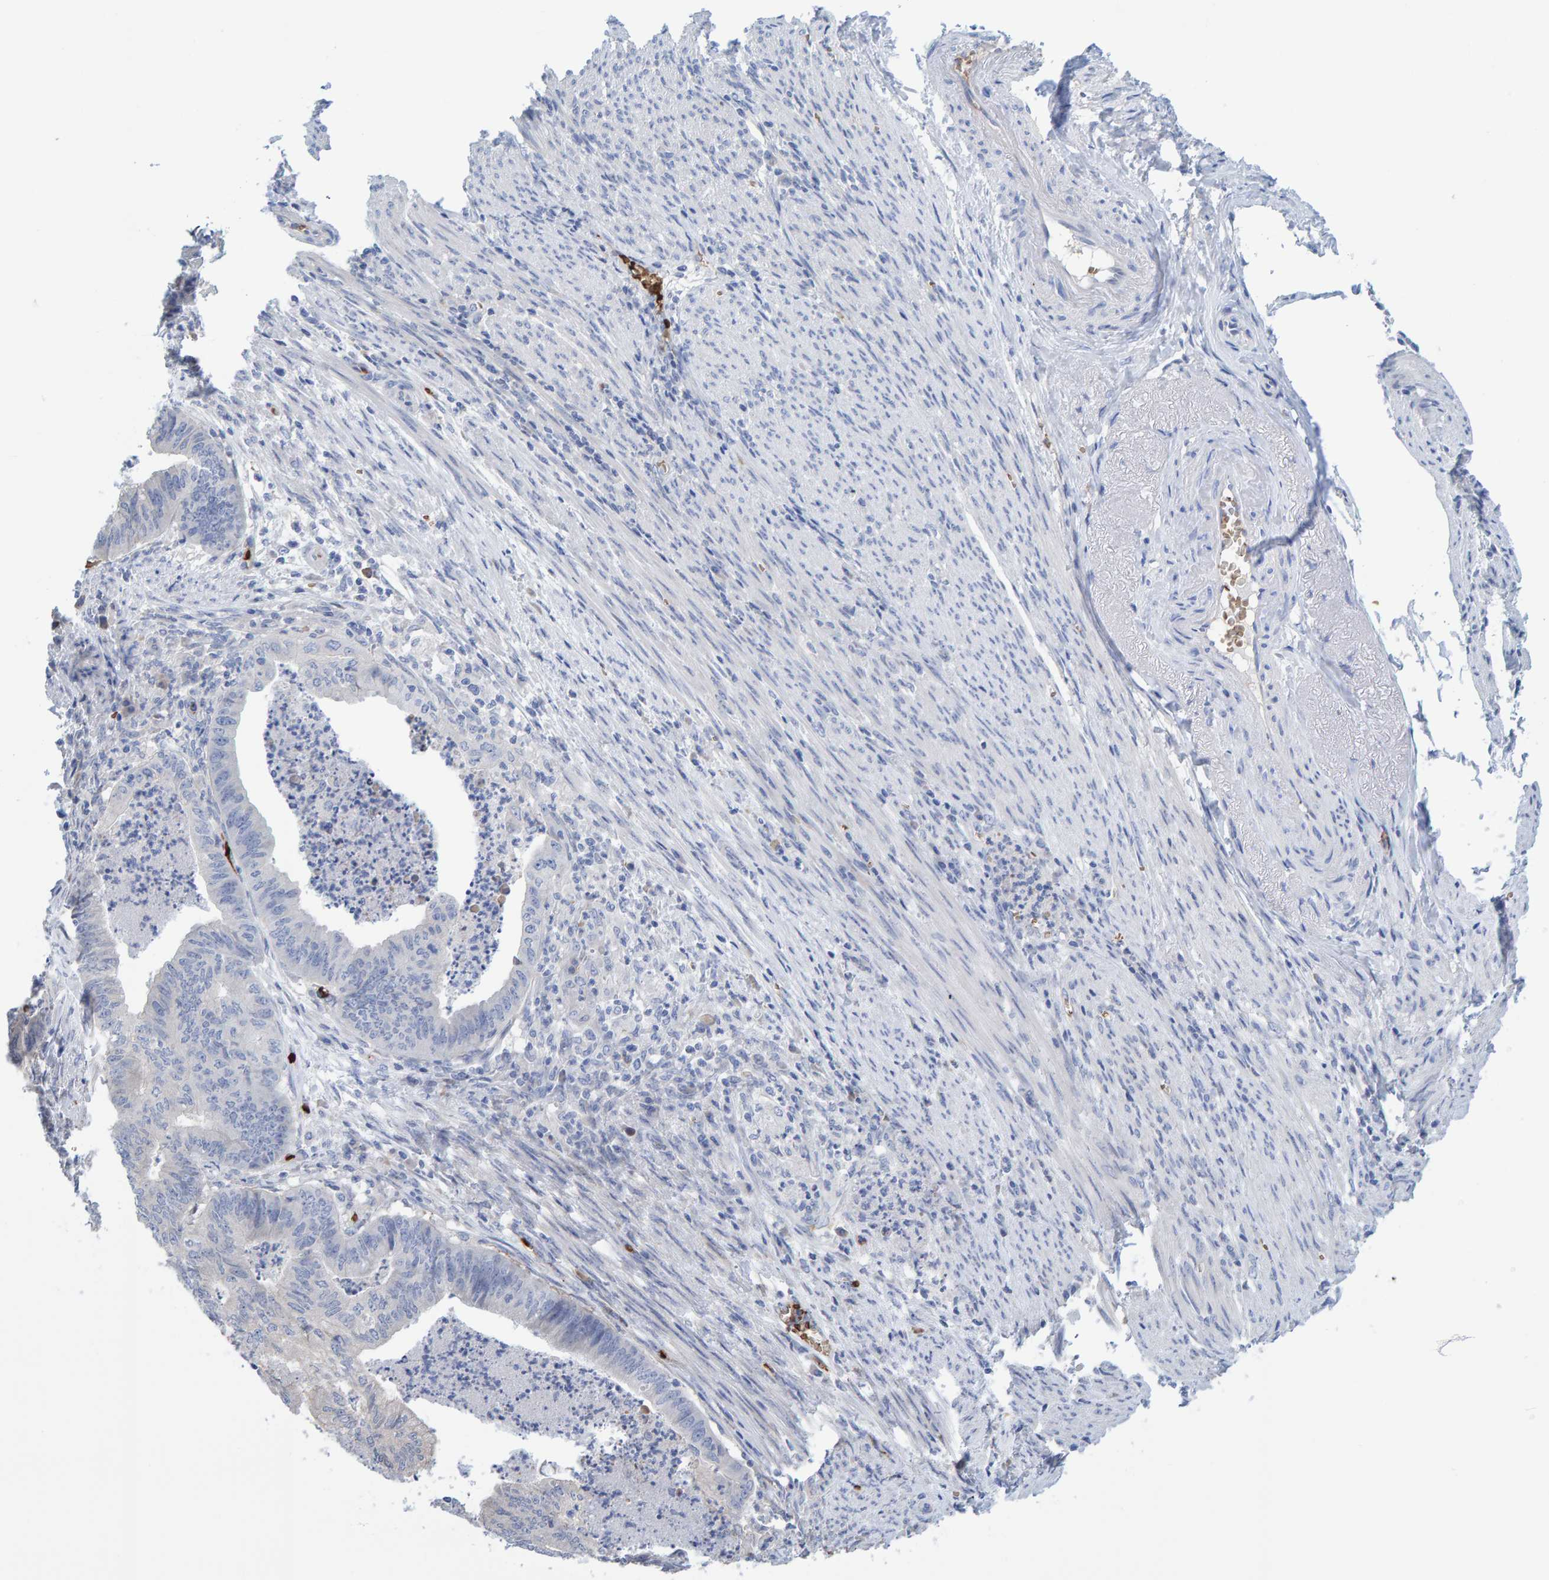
{"staining": {"intensity": "negative", "quantity": "none", "location": "none"}, "tissue": "endometrial cancer", "cell_type": "Tumor cells", "image_type": "cancer", "snomed": [{"axis": "morphology", "description": "Polyp, NOS"}, {"axis": "morphology", "description": "Adenocarcinoma, NOS"}, {"axis": "morphology", "description": "Adenoma, NOS"}, {"axis": "topography", "description": "Endometrium"}], "caption": "This is a image of immunohistochemistry (IHC) staining of adenoma (endometrial), which shows no positivity in tumor cells. Nuclei are stained in blue.", "gene": "VPS9D1", "patient": {"sex": "female", "age": 79}}